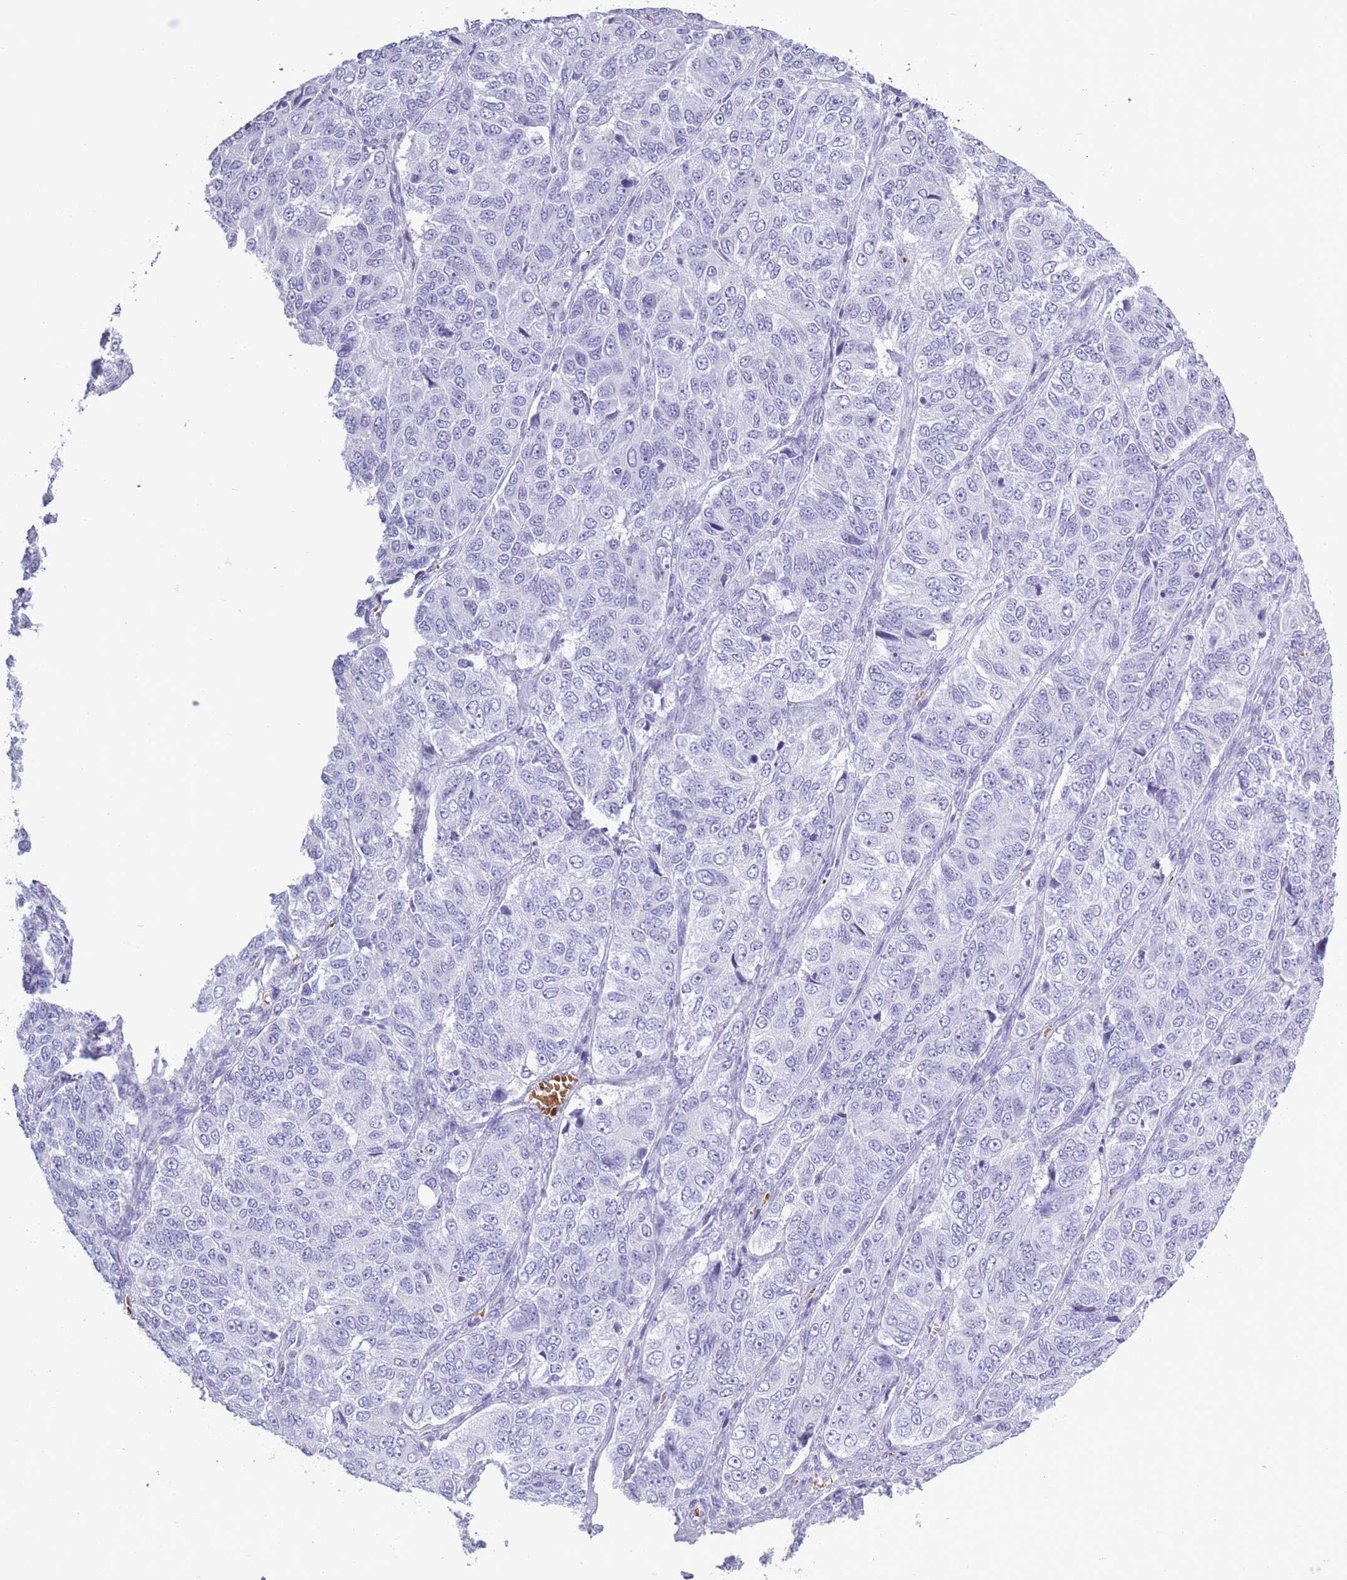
{"staining": {"intensity": "negative", "quantity": "none", "location": "none"}, "tissue": "ovarian cancer", "cell_type": "Tumor cells", "image_type": "cancer", "snomed": [{"axis": "morphology", "description": "Carcinoma, endometroid"}, {"axis": "topography", "description": "Ovary"}], "caption": "Immunohistochemical staining of ovarian cancer (endometroid carcinoma) displays no significant staining in tumor cells. (Brightfield microscopy of DAB (3,3'-diaminobenzidine) immunohistochemistry (IHC) at high magnification).", "gene": "OR7C1", "patient": {"sex": "female", "age": 51}}